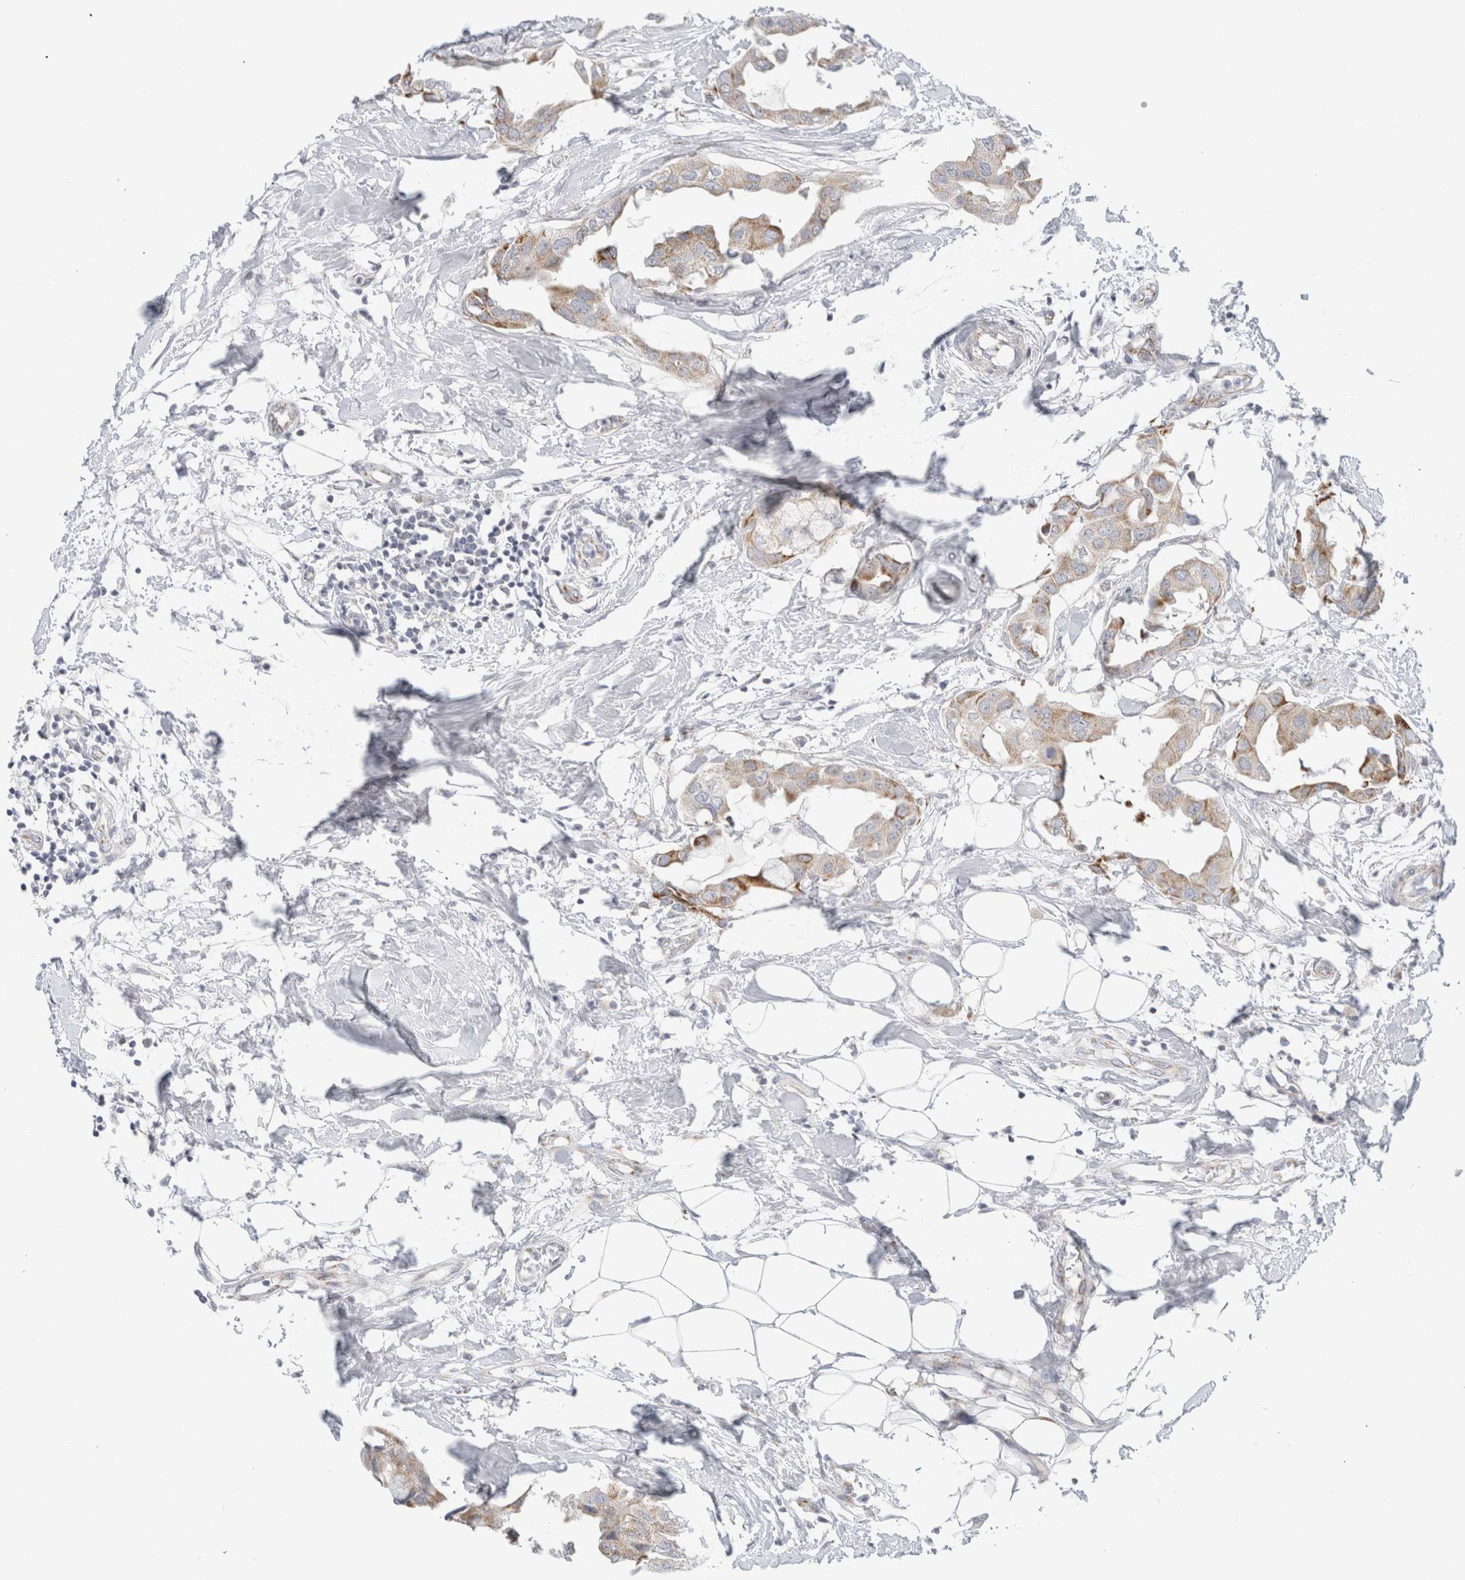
{"staining": {"intensity": "moderate", "quantity": ">75%", "location": "cytoplasmic/membranous"}, "tissue": "breast cancer", "cell_type": "Tumor cells", "image_type": "cancer", "snomed": [{"axis": "morphology", "description": "Duct carcinoma"}, {"axis": "topography", "description": "Breast"}], "caption": "Immunohistochemistry (DAB) staining of human invasive ductal carcinoma (breast) exhibits moderate cytoplasmic/membranous protein positivity in about >75% of tumor cells.", "gene": "FAHD1", "patient": {"sex": "female", "age": 40}}